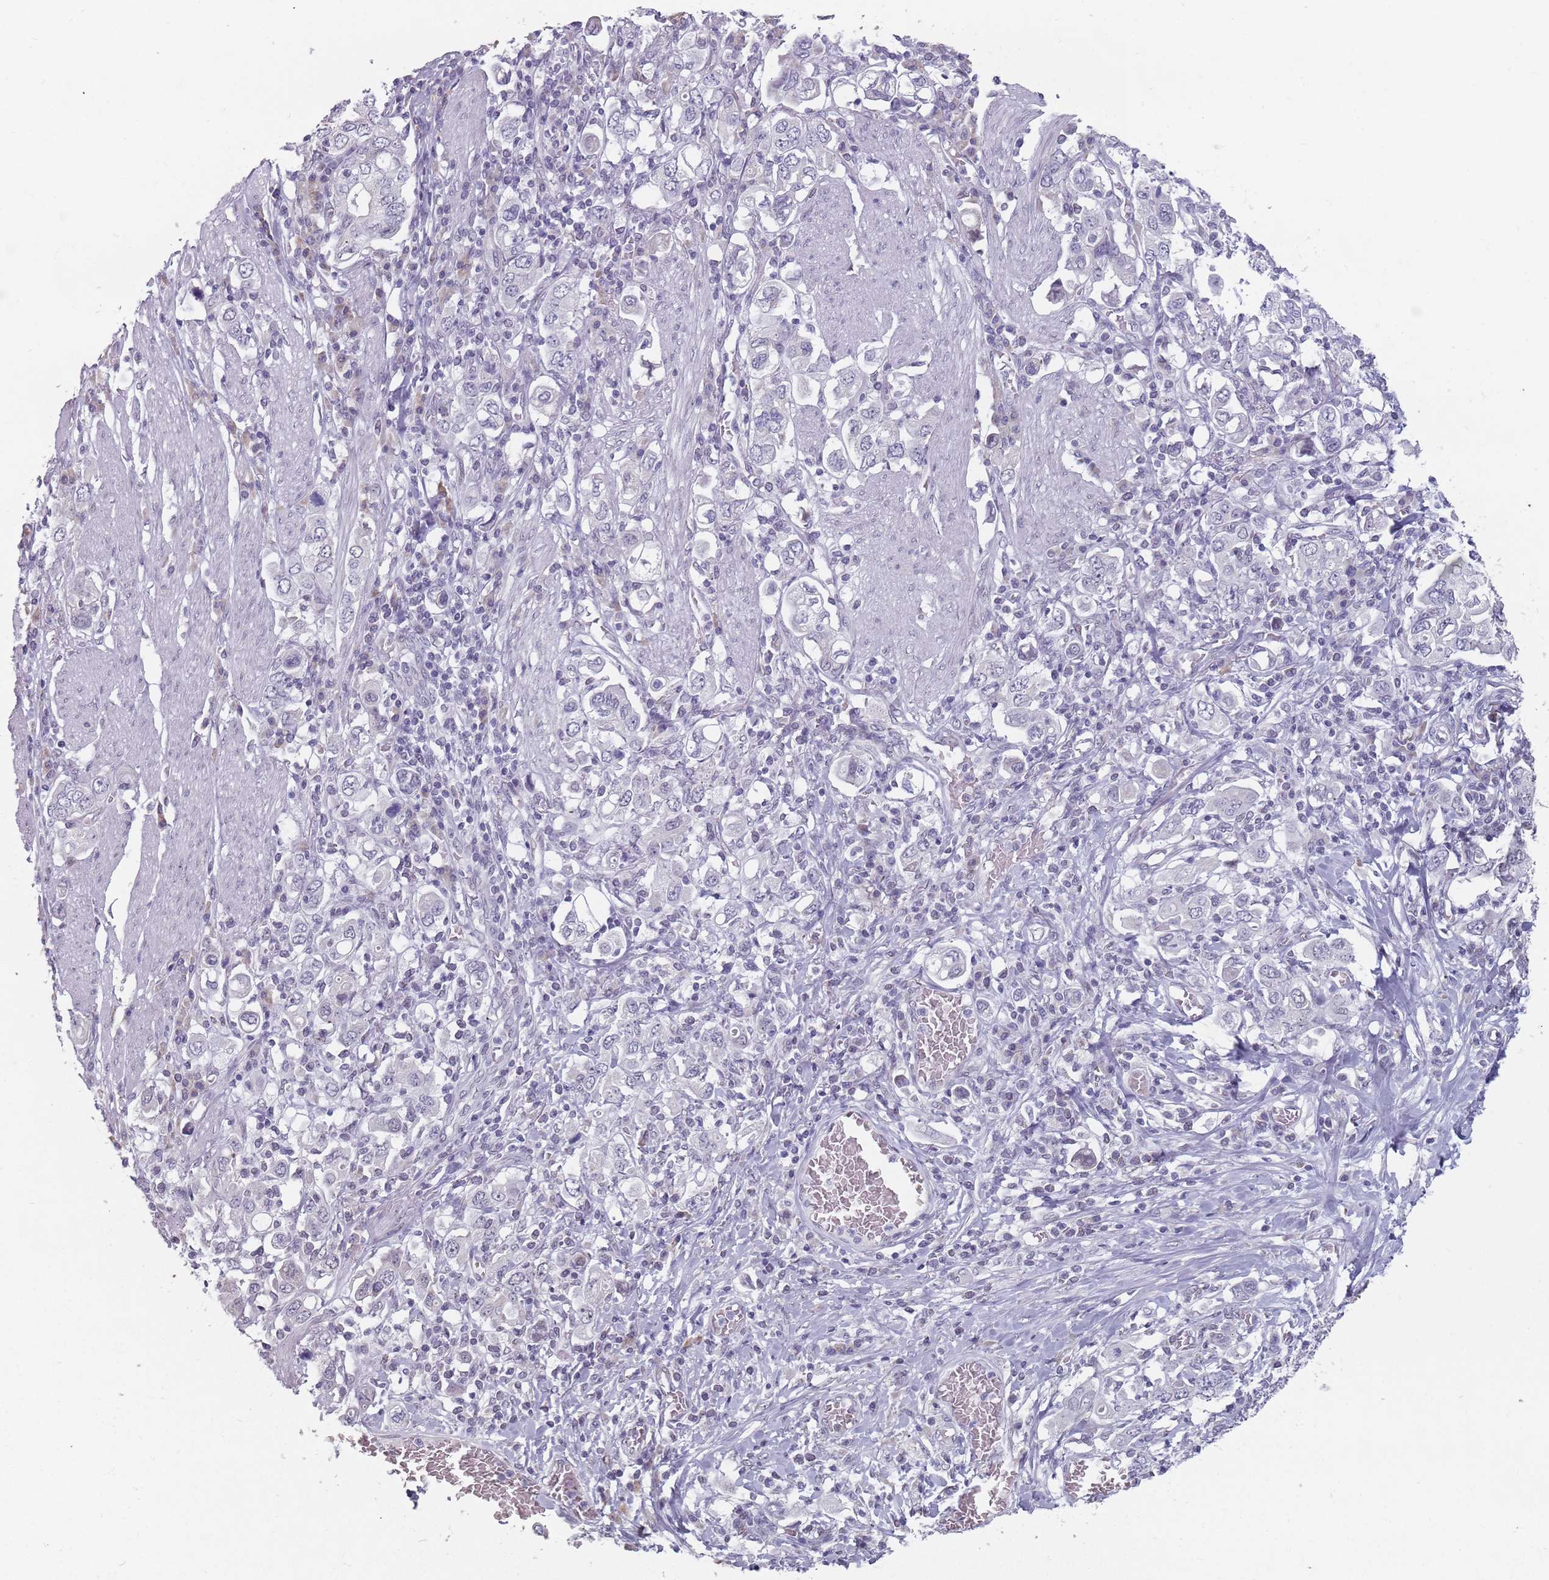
{"staining": {"intensity": "negative", "quantity": "none", "location": "none"}, "tissue": "stomach cancer", "cell_type": "Tumor cells", "image_type": "cancer", "snomed": [{"axis": "morphology", "description": "Adenocarcinoma, NOS"}, {"axis": "topography", "description": "Stomach, upper"}], "caption": "Stomach cancer (adenocarcinoma) stained for a protein using immunohistochemistry (IHC) demonstrates no staining tumor cells.", "gene": "PTCHD1", "patient": {"sex": "male", "age": 62}}